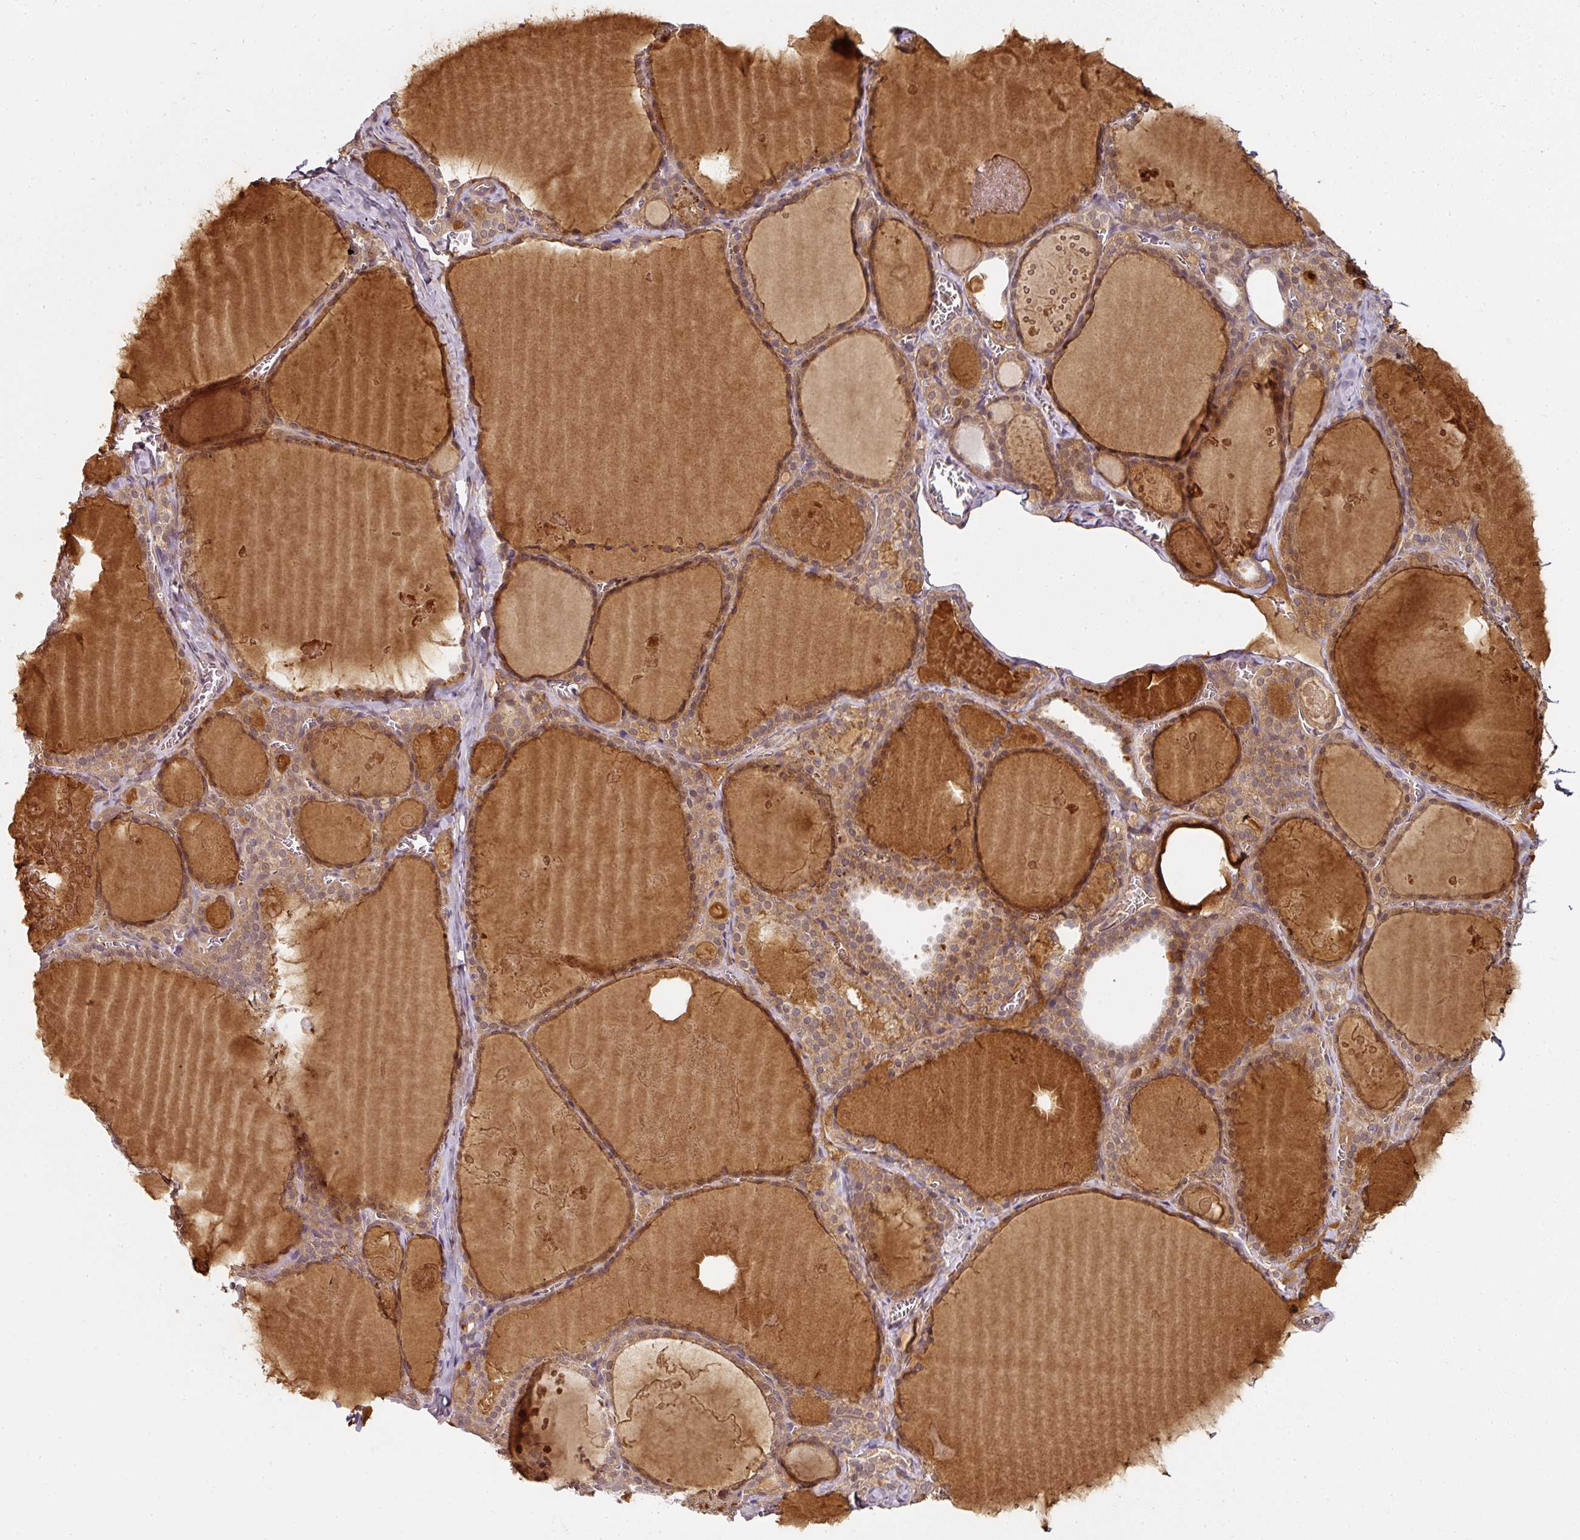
{"staining": {"intensity": "moderate", "quantity": ">75%", "location": "cytoplasmic/membranous"}, "tissue": "thyroid gland", "cell_type": "Glandular cells", "image_type": "normal", "snomed": [{"axis": "morphology", "description": "Normal tissue, NOS"}, {"axis": "topography", "description": "Thyroid gland"}], "caption": "Moderate cytoplasmic/membranous positivity is appreciated in about >75% of glandular cells in benign thyroid gland. The staining was performed using DAB (3,3'-diaminobenzidine), with brown indicating positive protein expression. Nuclei are stained blue with hematoxylin.", "gene": "MAP2K2", "patient": {"sex": "male", "age": 56}}